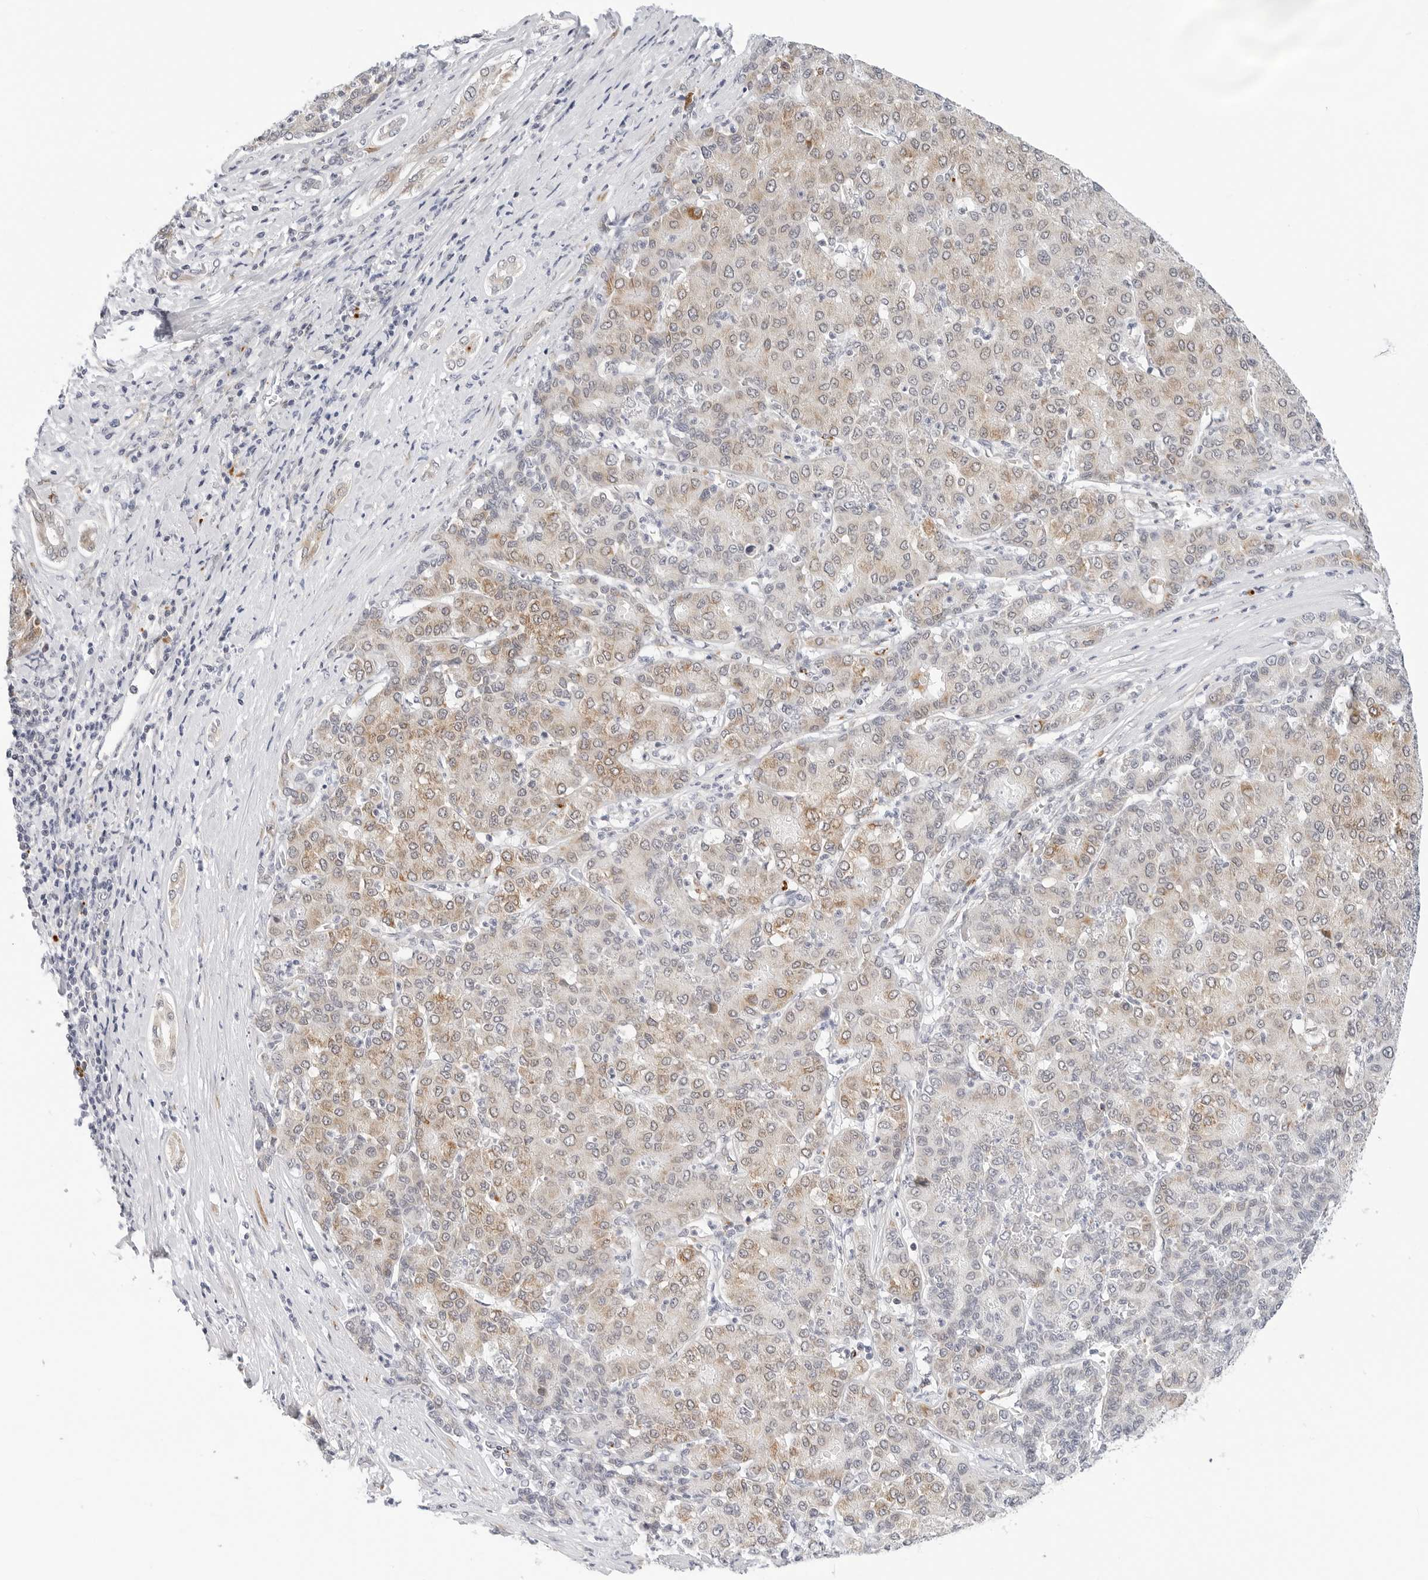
{"staining": {"intensity": "weak", "quantity": ">75%", "location": "cytoplasmic/membranous"}, "tissue": "liver cancer", "cell_type": "Tumor cells", "image_type": "cancer", "snomed": [{"axis": "morphology", "description": "Carcinoma, Hepatocellular, NOS"}, {"axis": "topography", "description": "Liver"}], "caption": "Tumor cells demonstrate weak cytoplasmic/membranous positivity in about >75% of cells in hepatocellular carcinoma (liver).", "gene": "TSEN2", "patient": {"sex": "male", "age": 65}}